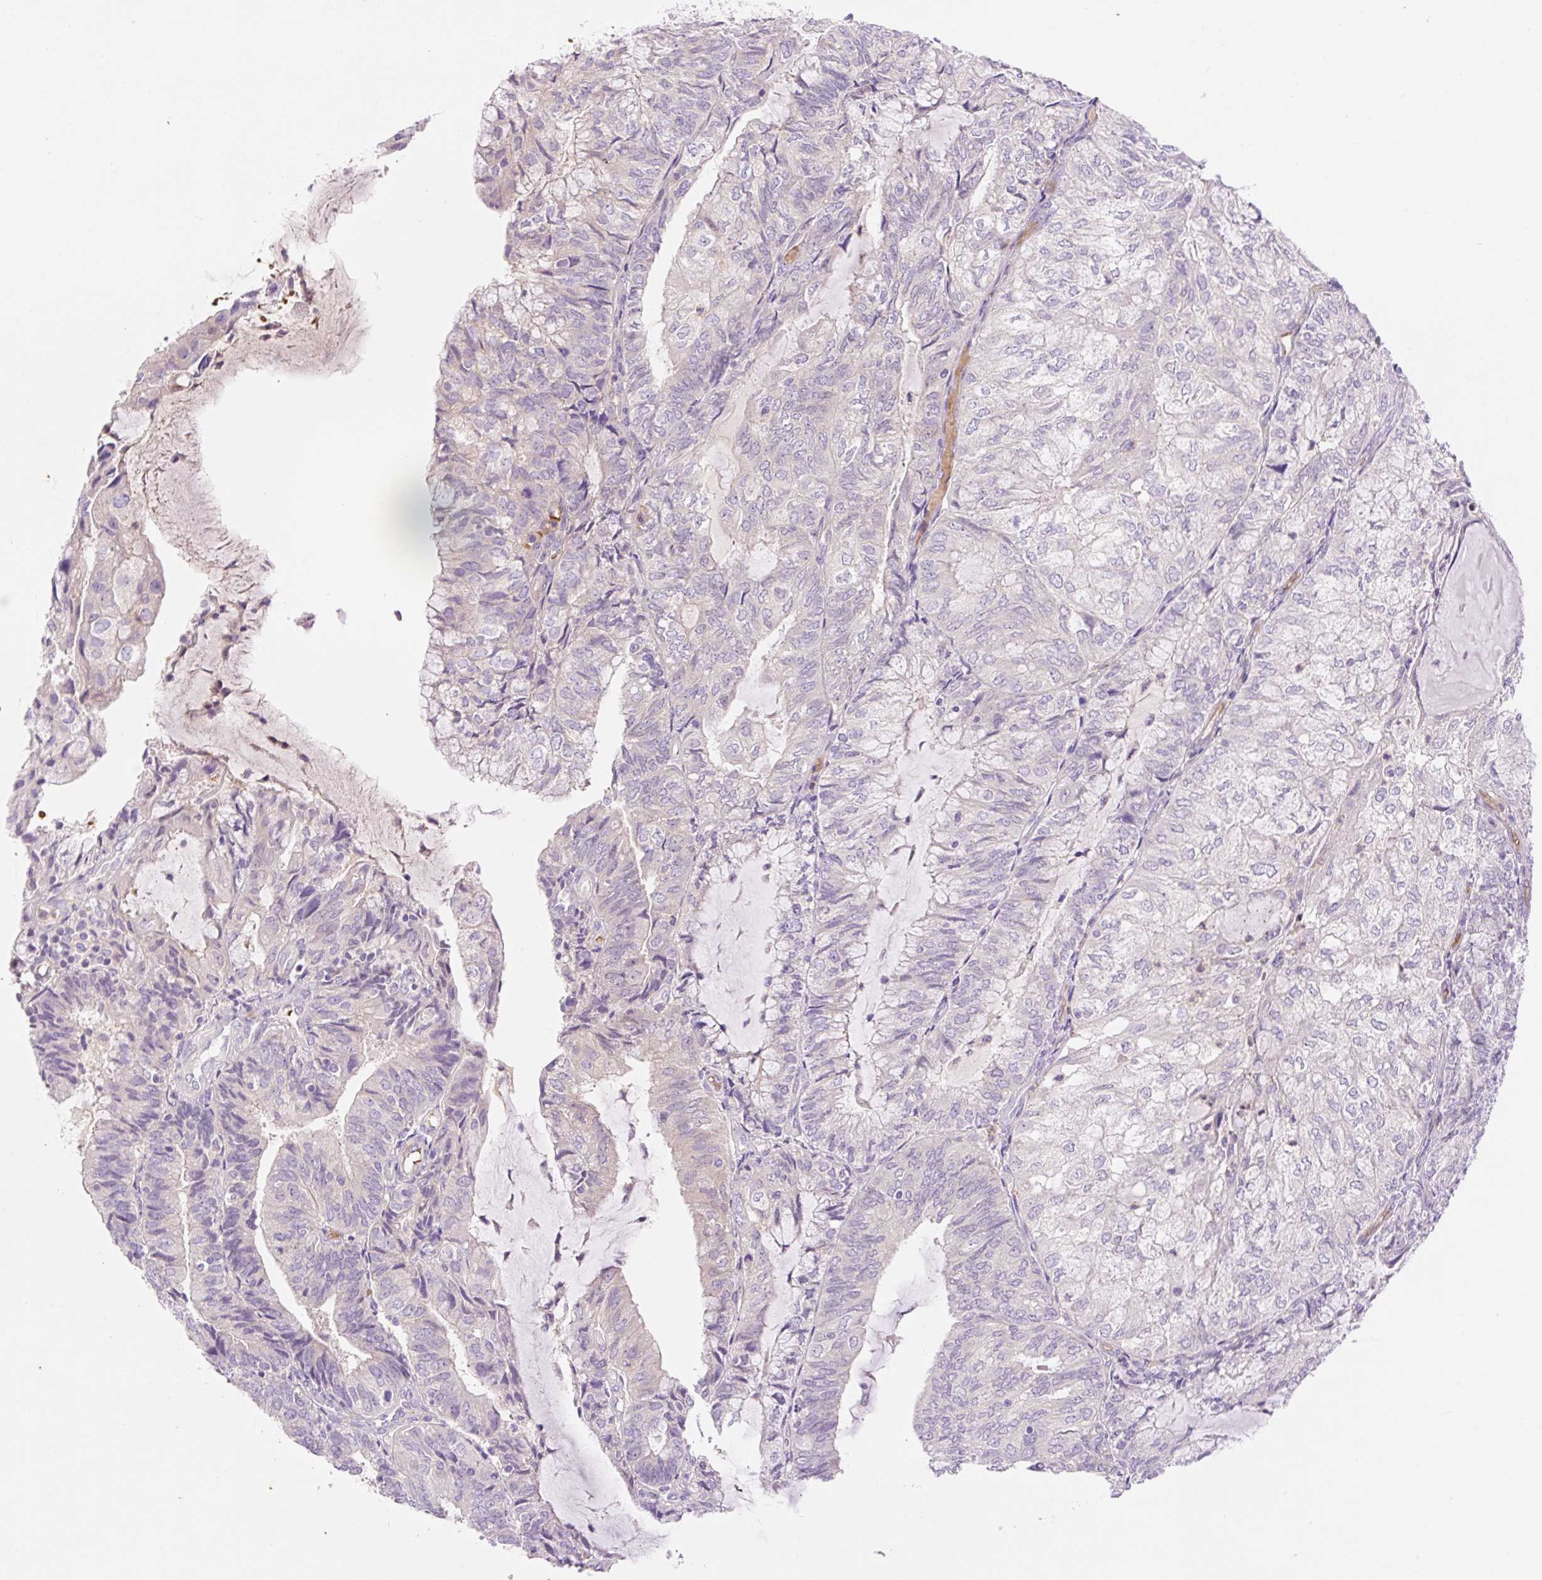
{"staining": {"intensity": "negative", "quantity": "none", "location": "none"}, "tissue": "endometrial cancer", "cell_type": "Tumor cells", "image_type": "cancer", "snomed": [{"axis": "morphology", "description": "Adenocarcinoma, NOS"}, {"axis": "topography", "description": "Endometrium"}], "caption": "Image shows no significant protein positivity in tumor cells of adenocarcinoma (endometrial).", "gene": "LHFPL5", "patient": {"sex": "female", "age": 81}}